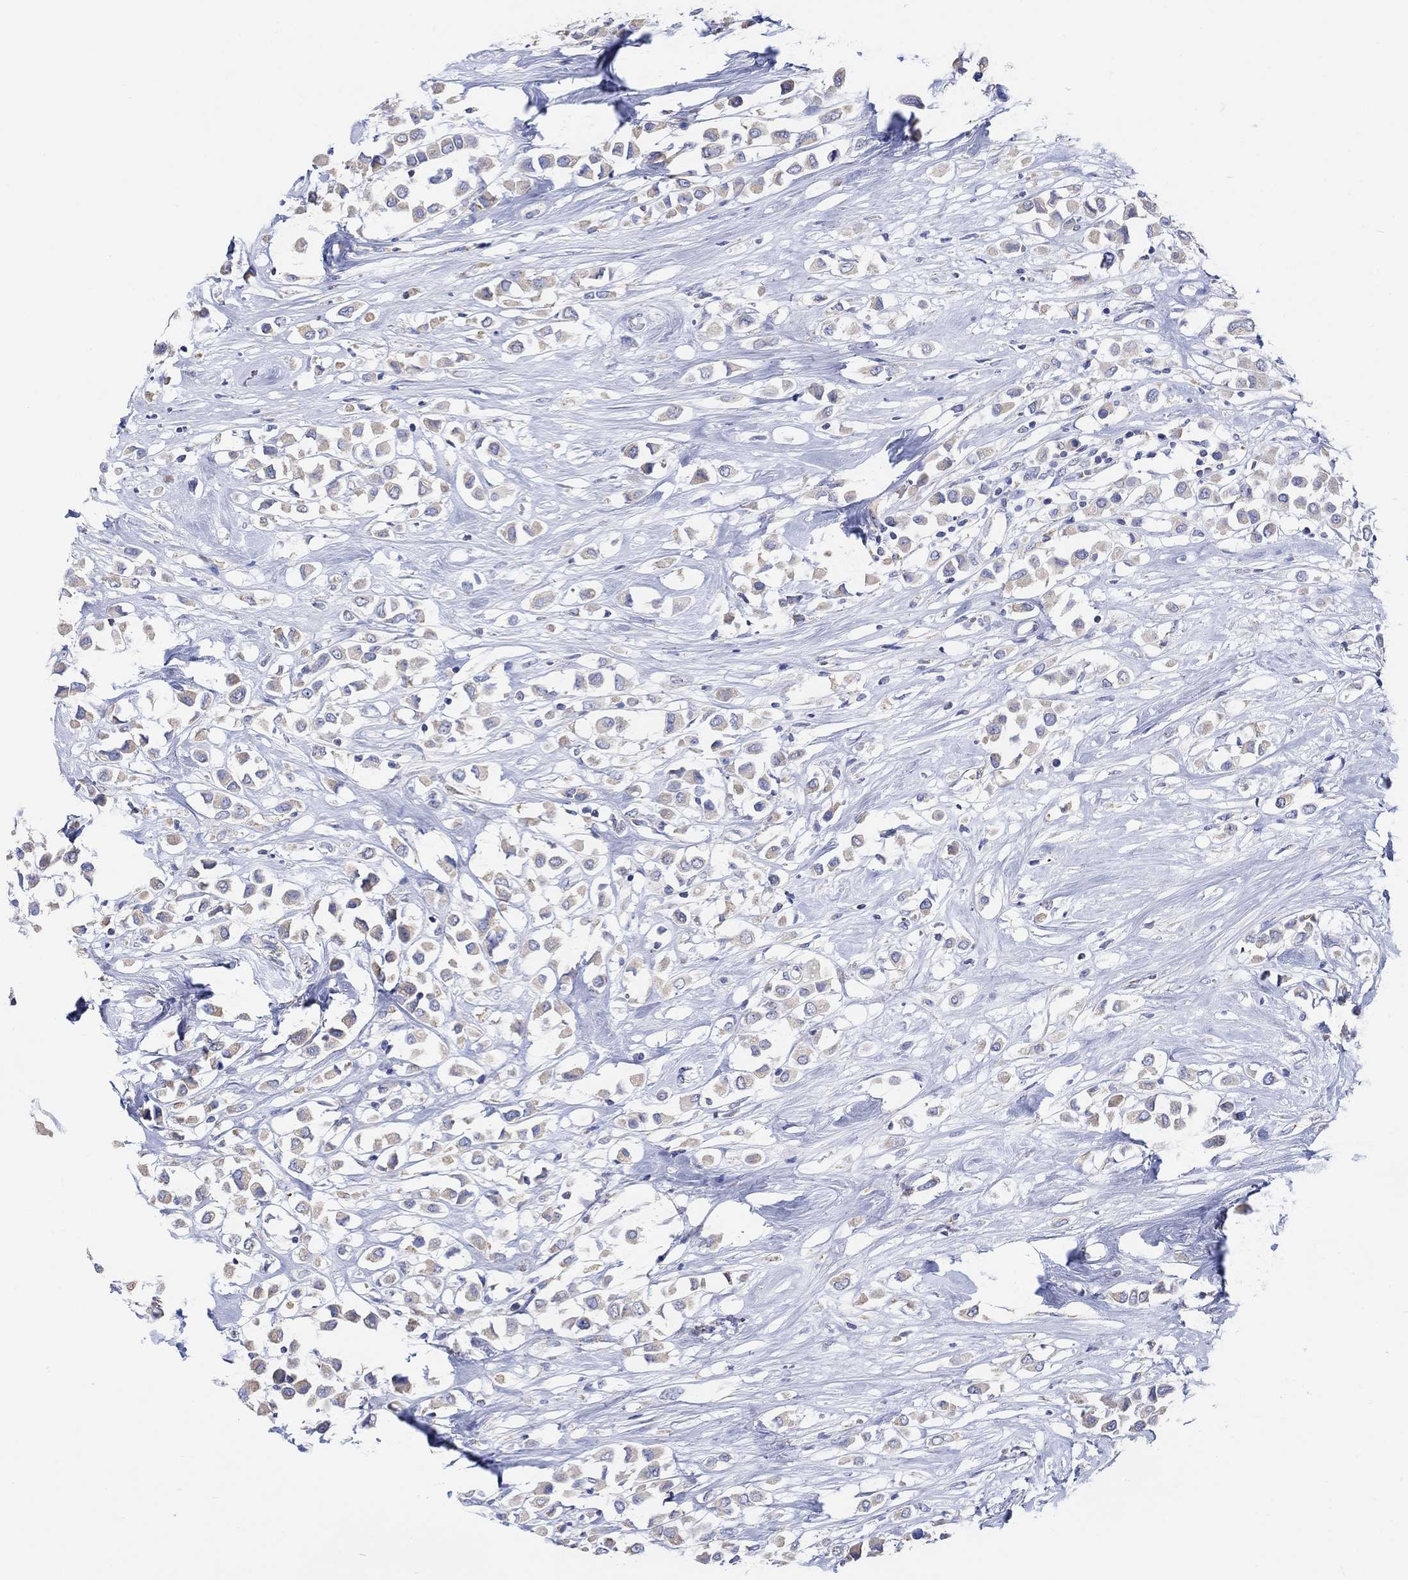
{"staining": {"intensity": "weak", "quantity": "<25%", "location": "cytoplasmic/membranous"}, "tissue": "breast cancer", "cell_type": "Tumor cells", "image_type": "cancer", "snomed": [{"axis": "morphology", "description": "Duct carcinoma"}, {"axis": "topography", "description": "Breast"}], "caption": "This is an IHC image of invasive ductal carcinoma (breast). There is no staining in tumor cells.", "gene": "SYT12", "patient": {"sex": "female", "age": 61}}